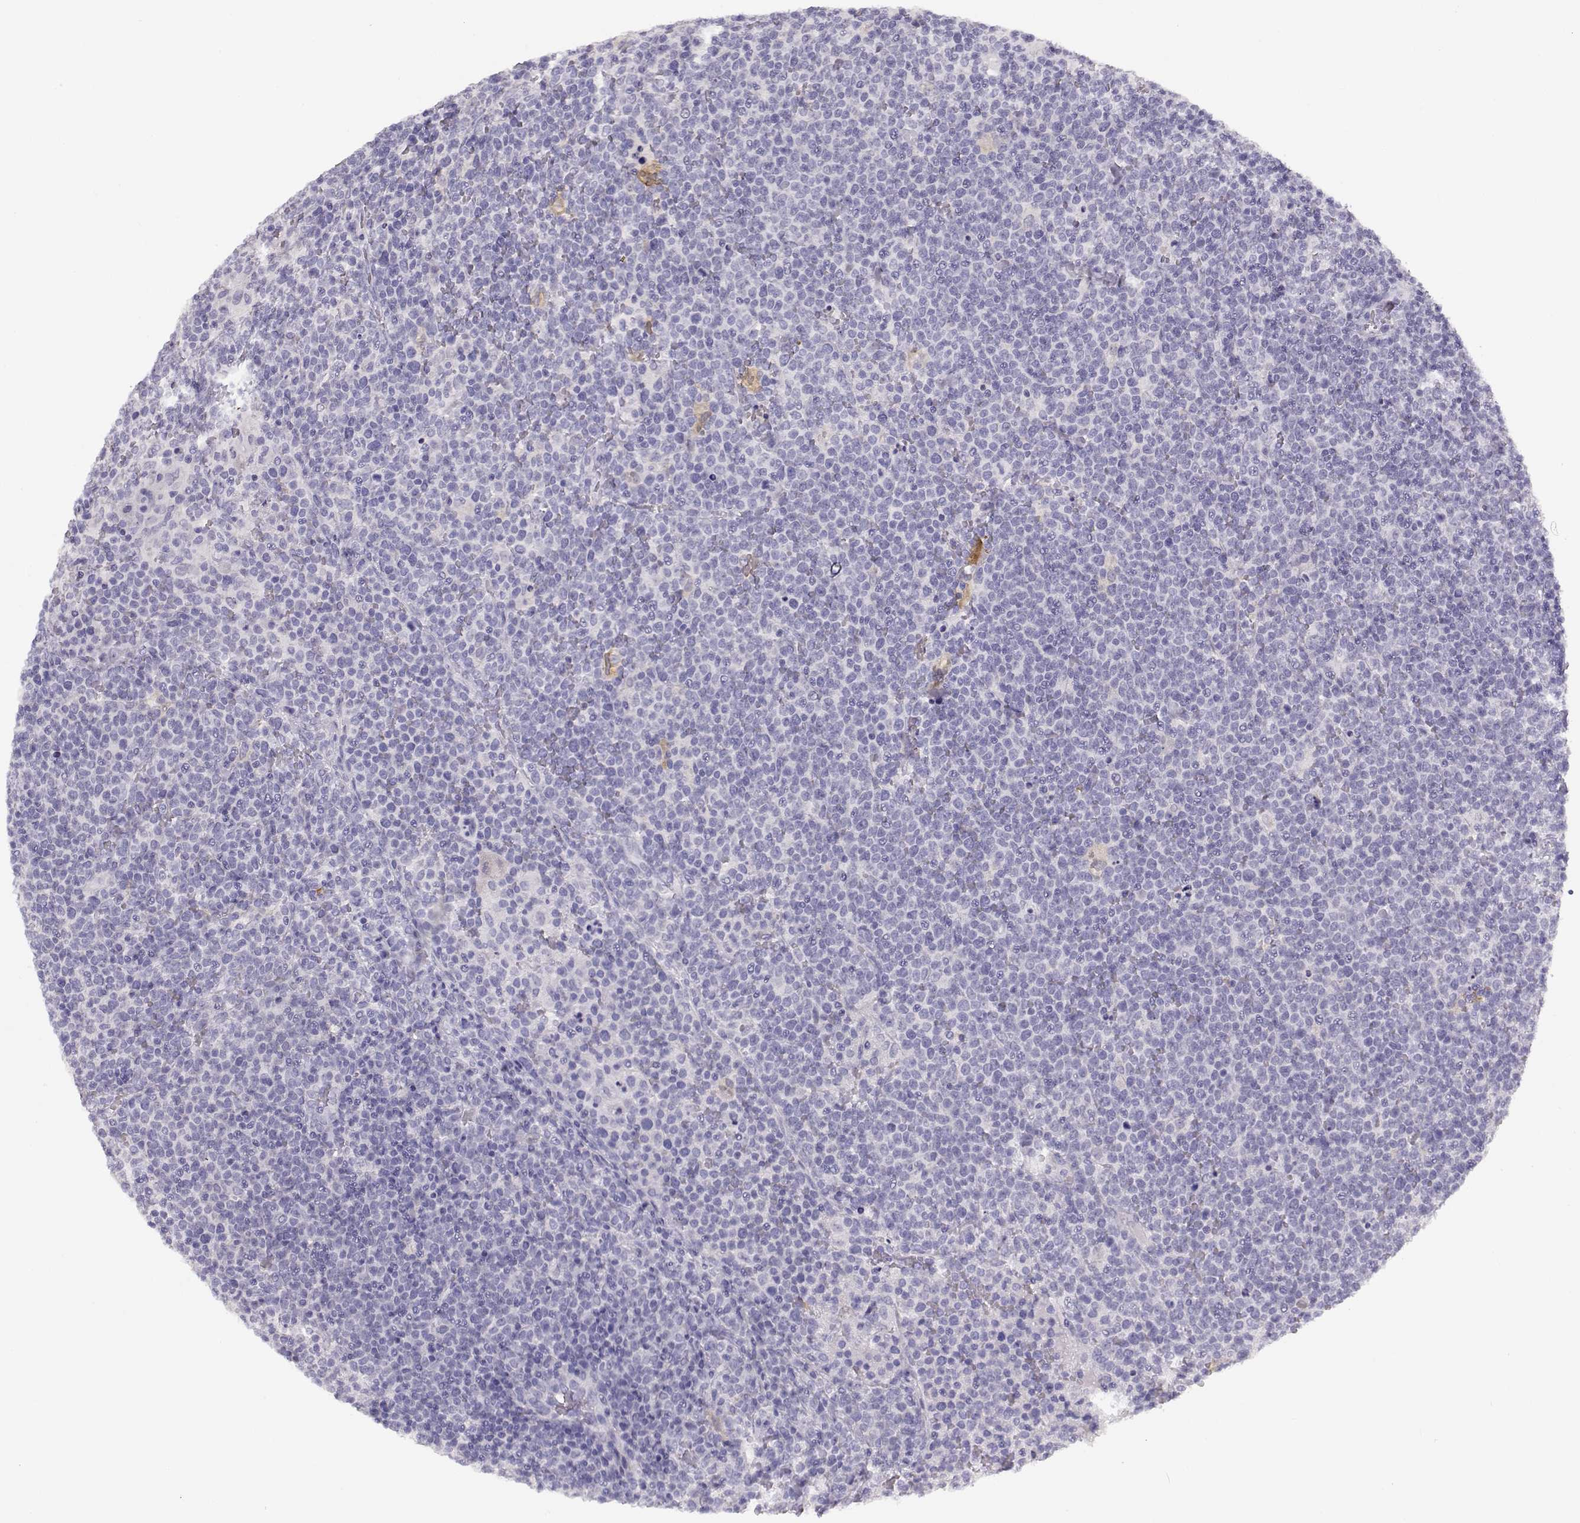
{"staining": {"intensity": "negative", "quantity": "none", "location": "none"}, "tissue": "lymphoma", "cell_type": "Tumor cells", "image_type": "cancer", "snomed": [{"axis": "morphology", "description": "Malignant lymphoma, non-Hodgkin's type, High grade"}, {"axis": "topography", "description": "Lymph node"}], "caption": "The histopathology image displays no staining of tumor cells in lymphoma.", "gene": "NUTM1", "patient": {"sex": "male", "age": 61}}